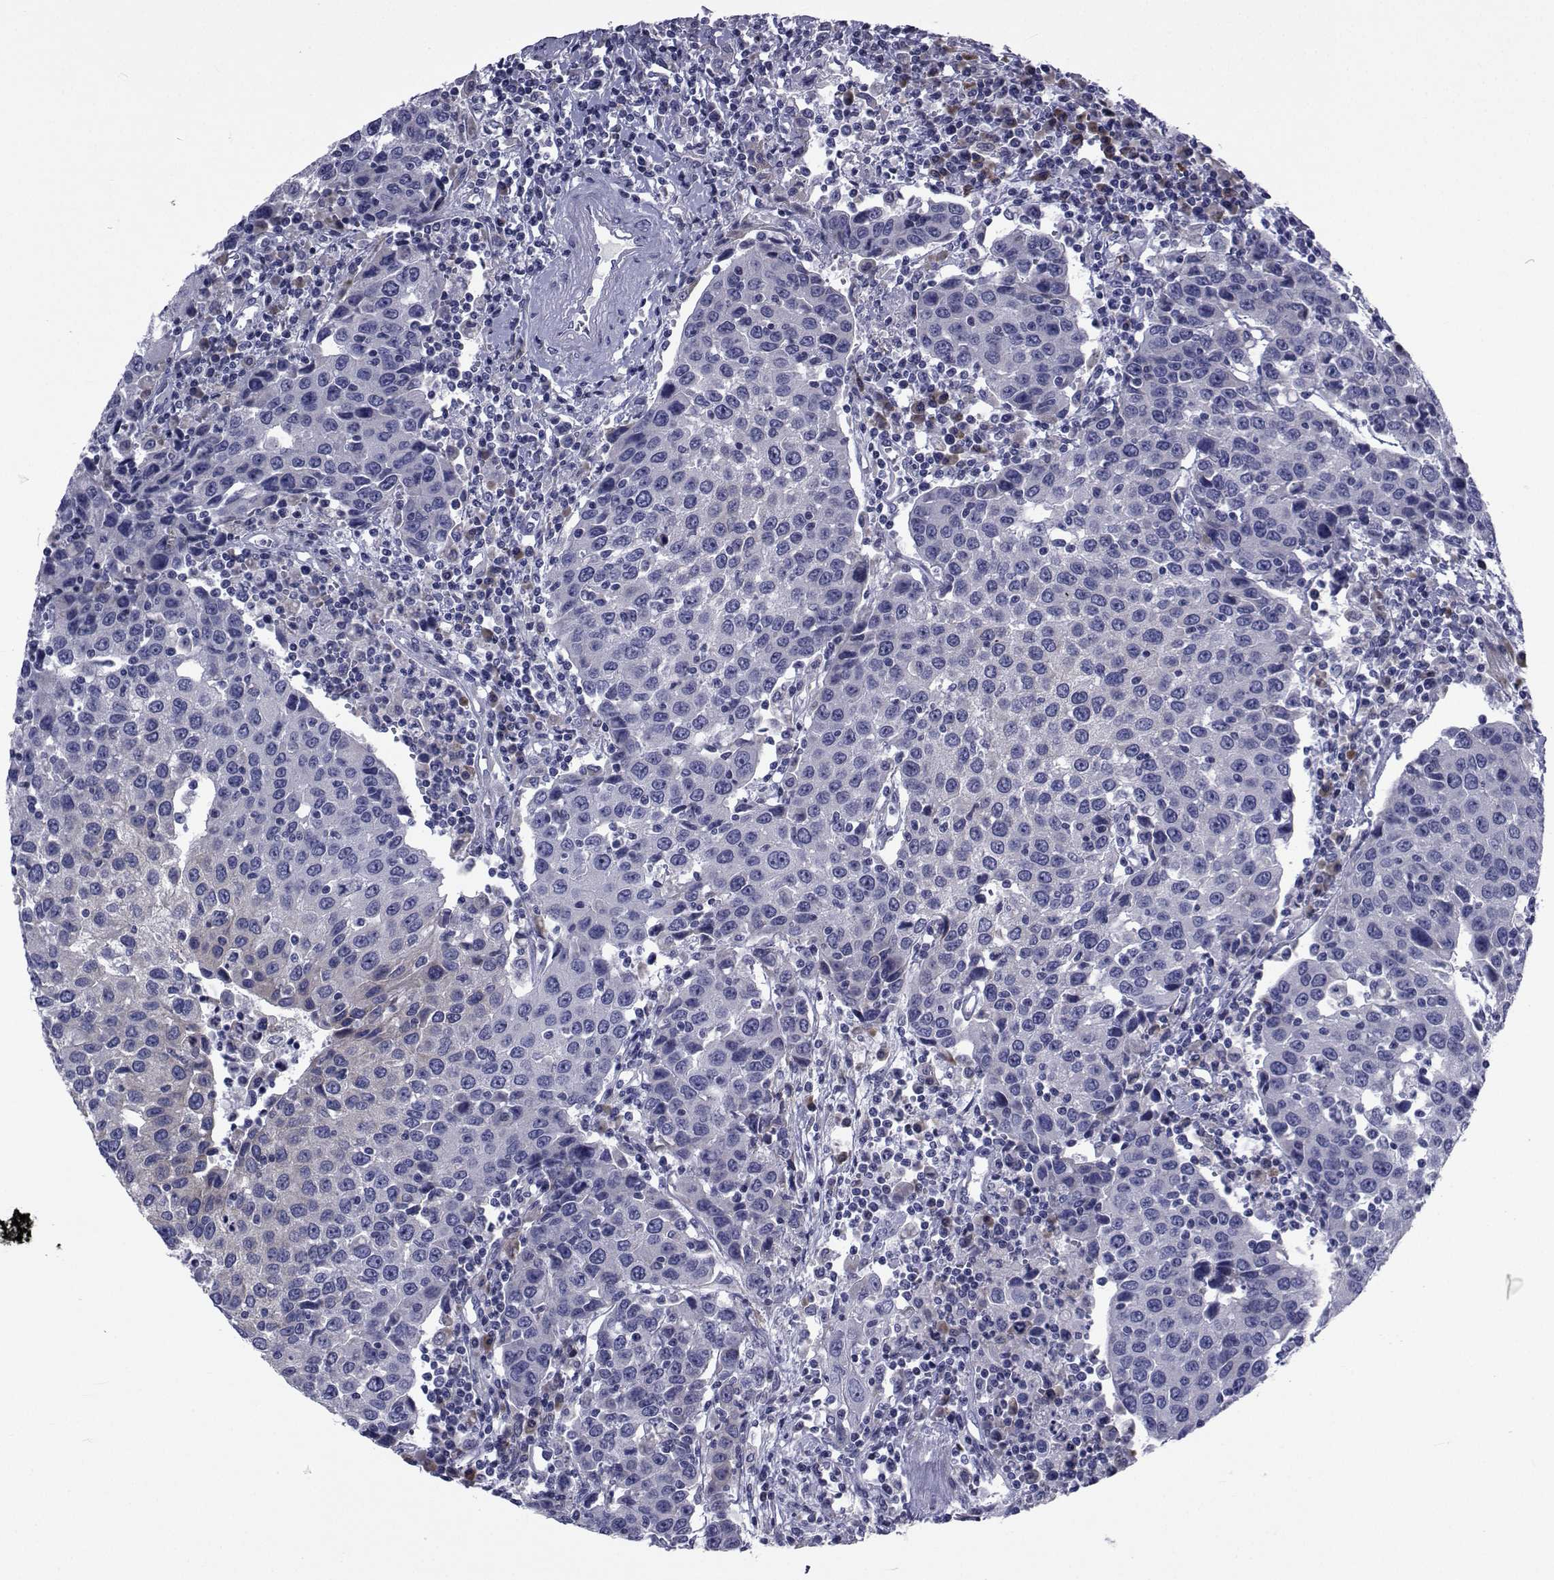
{"staining": {"intensity": "negative", "quantity": "none", "location": "none"}, "tissue": "urothelial cancer", "cell_type": "Tumor cells", "image_type": "cancer", "snomed": [{"axis": "morphology", "description": "Urothelial carcinoma, High grade"}, {"axis": "topography", "description": "Urinary bladder"}], "caption": "Immunohistochemistry histopathology image of urothelial cancer stained for a protein (brown), which reveals no staining in tumor cells.", "gene": "ROPN1", "patient": {"sex": "female", "age": 85}}